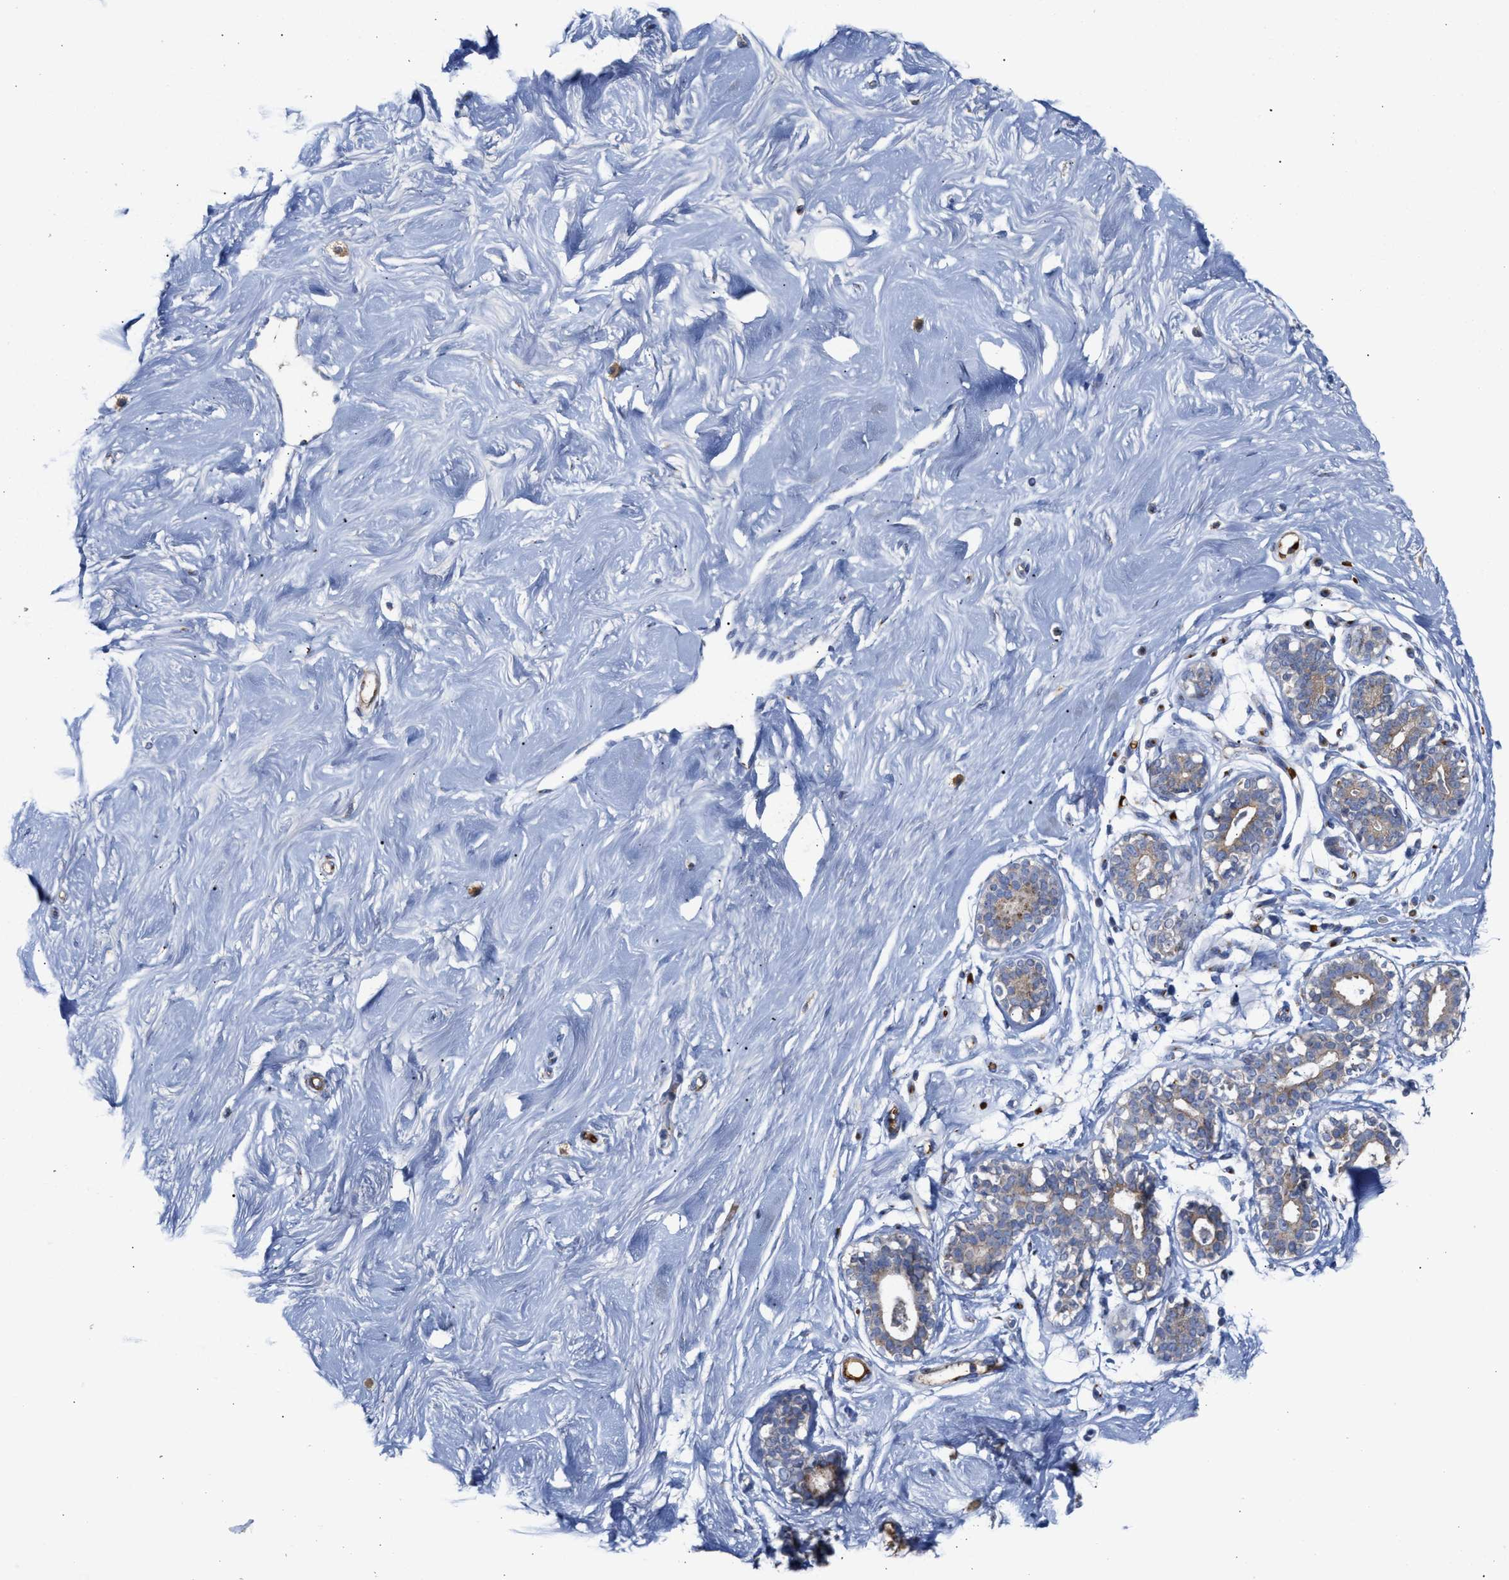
{"staining": {"intensity": "negative", "quantity": "none", "location": "none"}, "tissue": "breast", "cell_type": "Adipocytes", "image_type": "normal", "snomed": [{"axis": "morphology", "description": "Normal tissue, NOS"}, {"axis": "topography", "description": "Breast"}], "caption": "Immunohistochemistry (IHC) histopathology image of benign breast: human breast stained with DAB (3,3'-diaminobenzidine) reveals no significant protein expression in adipocytes.", "gene": "CCL2", "patient": {"sex": "female", "age": 23}}